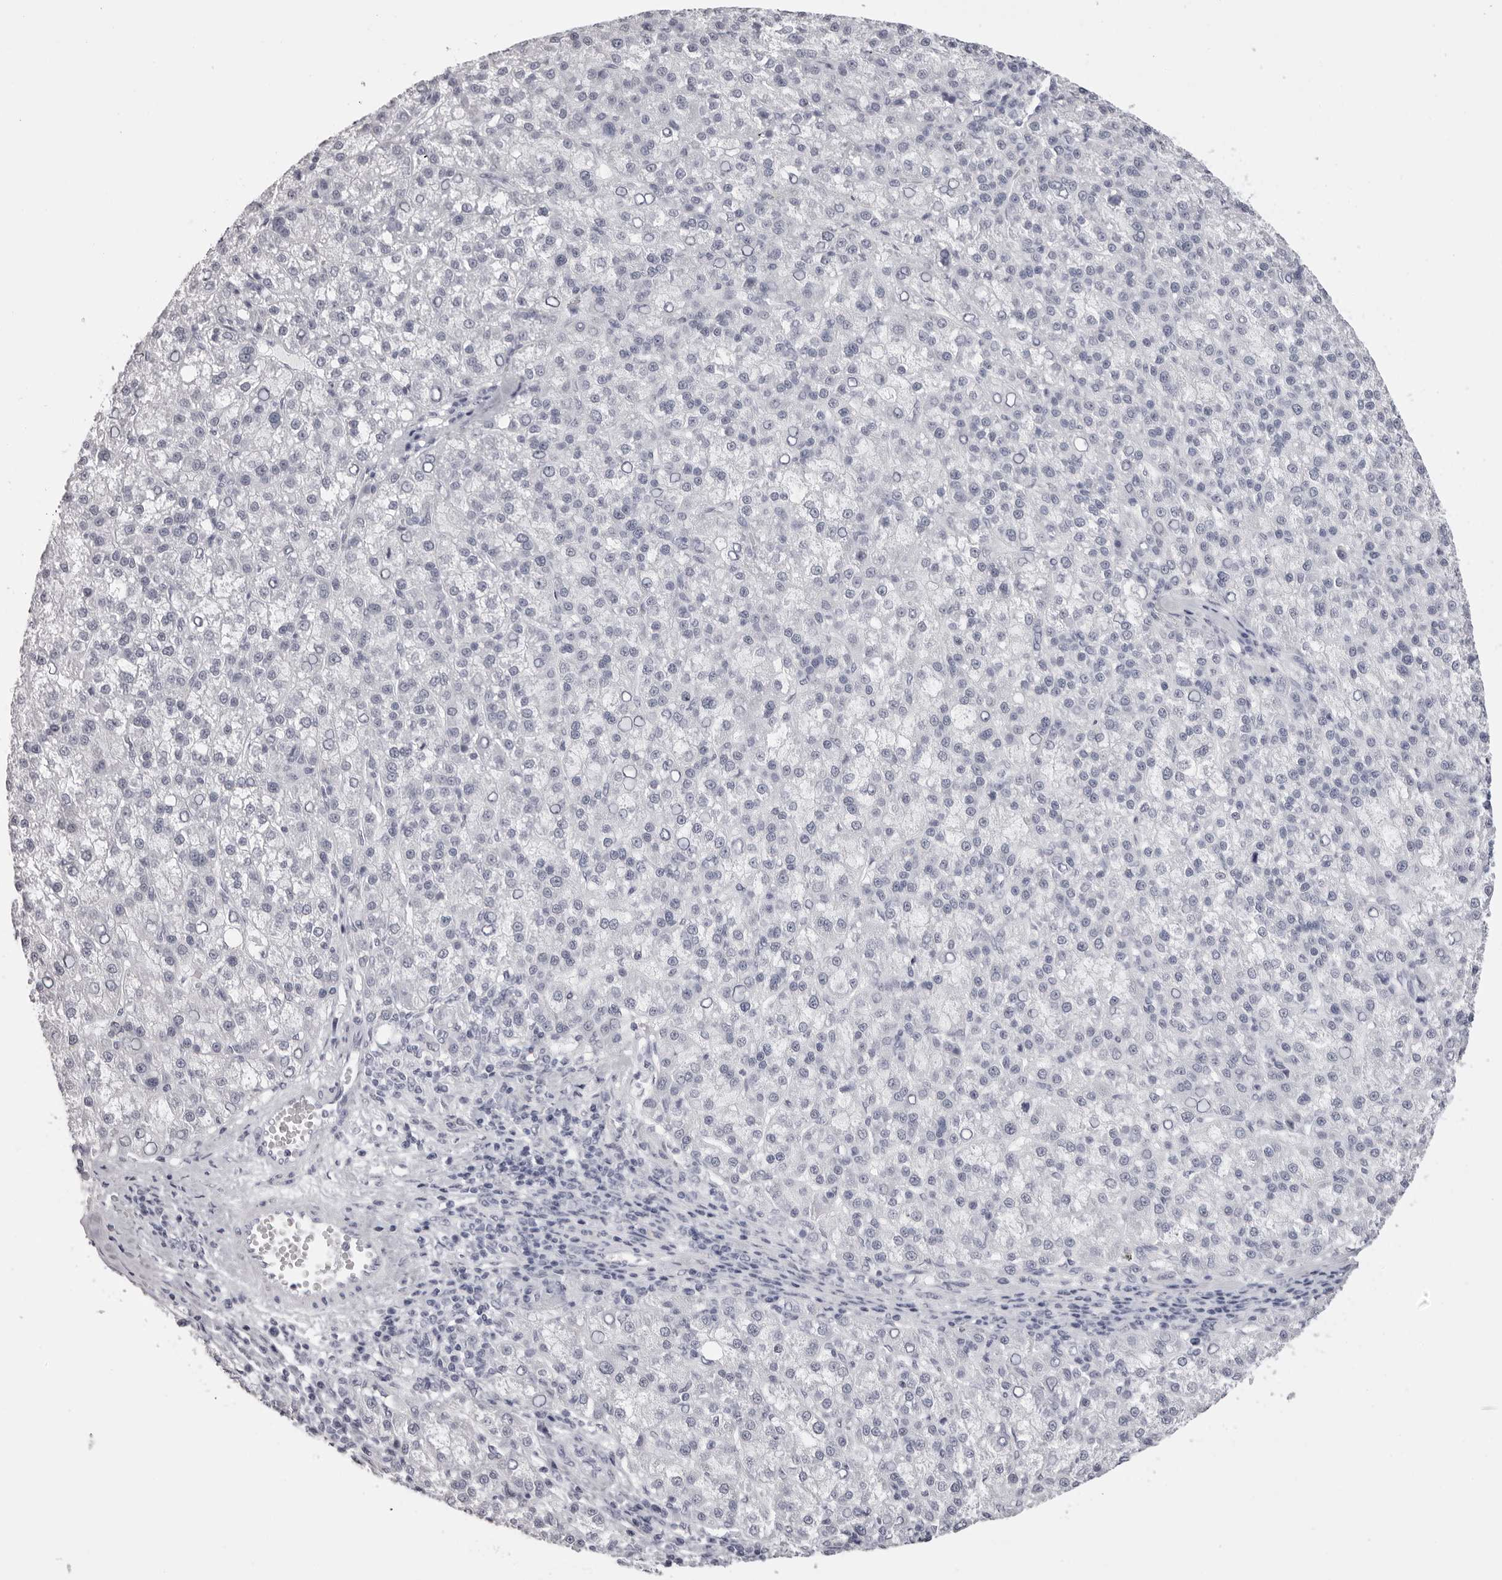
{"staining": {"intensity": "negative", "quantity": "none", "location": "none"}, "tissue": "liver cancer", "cell_type": "Tumor cells", "image_type": "cancer", "snomed": [{"axis": "morphology", "description": "Carcinoma, Hepatocellular, NOS"}, {"axis": "topography", "description": "Liver"}], "caption": "IHC of liver cancer (hepatocellular carcinoma) reveals no expression in tumor cells. (DAB immunohistochemistry (IHC) with hematoxylin counter stain).", "gene": "RHO", "patient": {"sex": "female", "age": 58}}